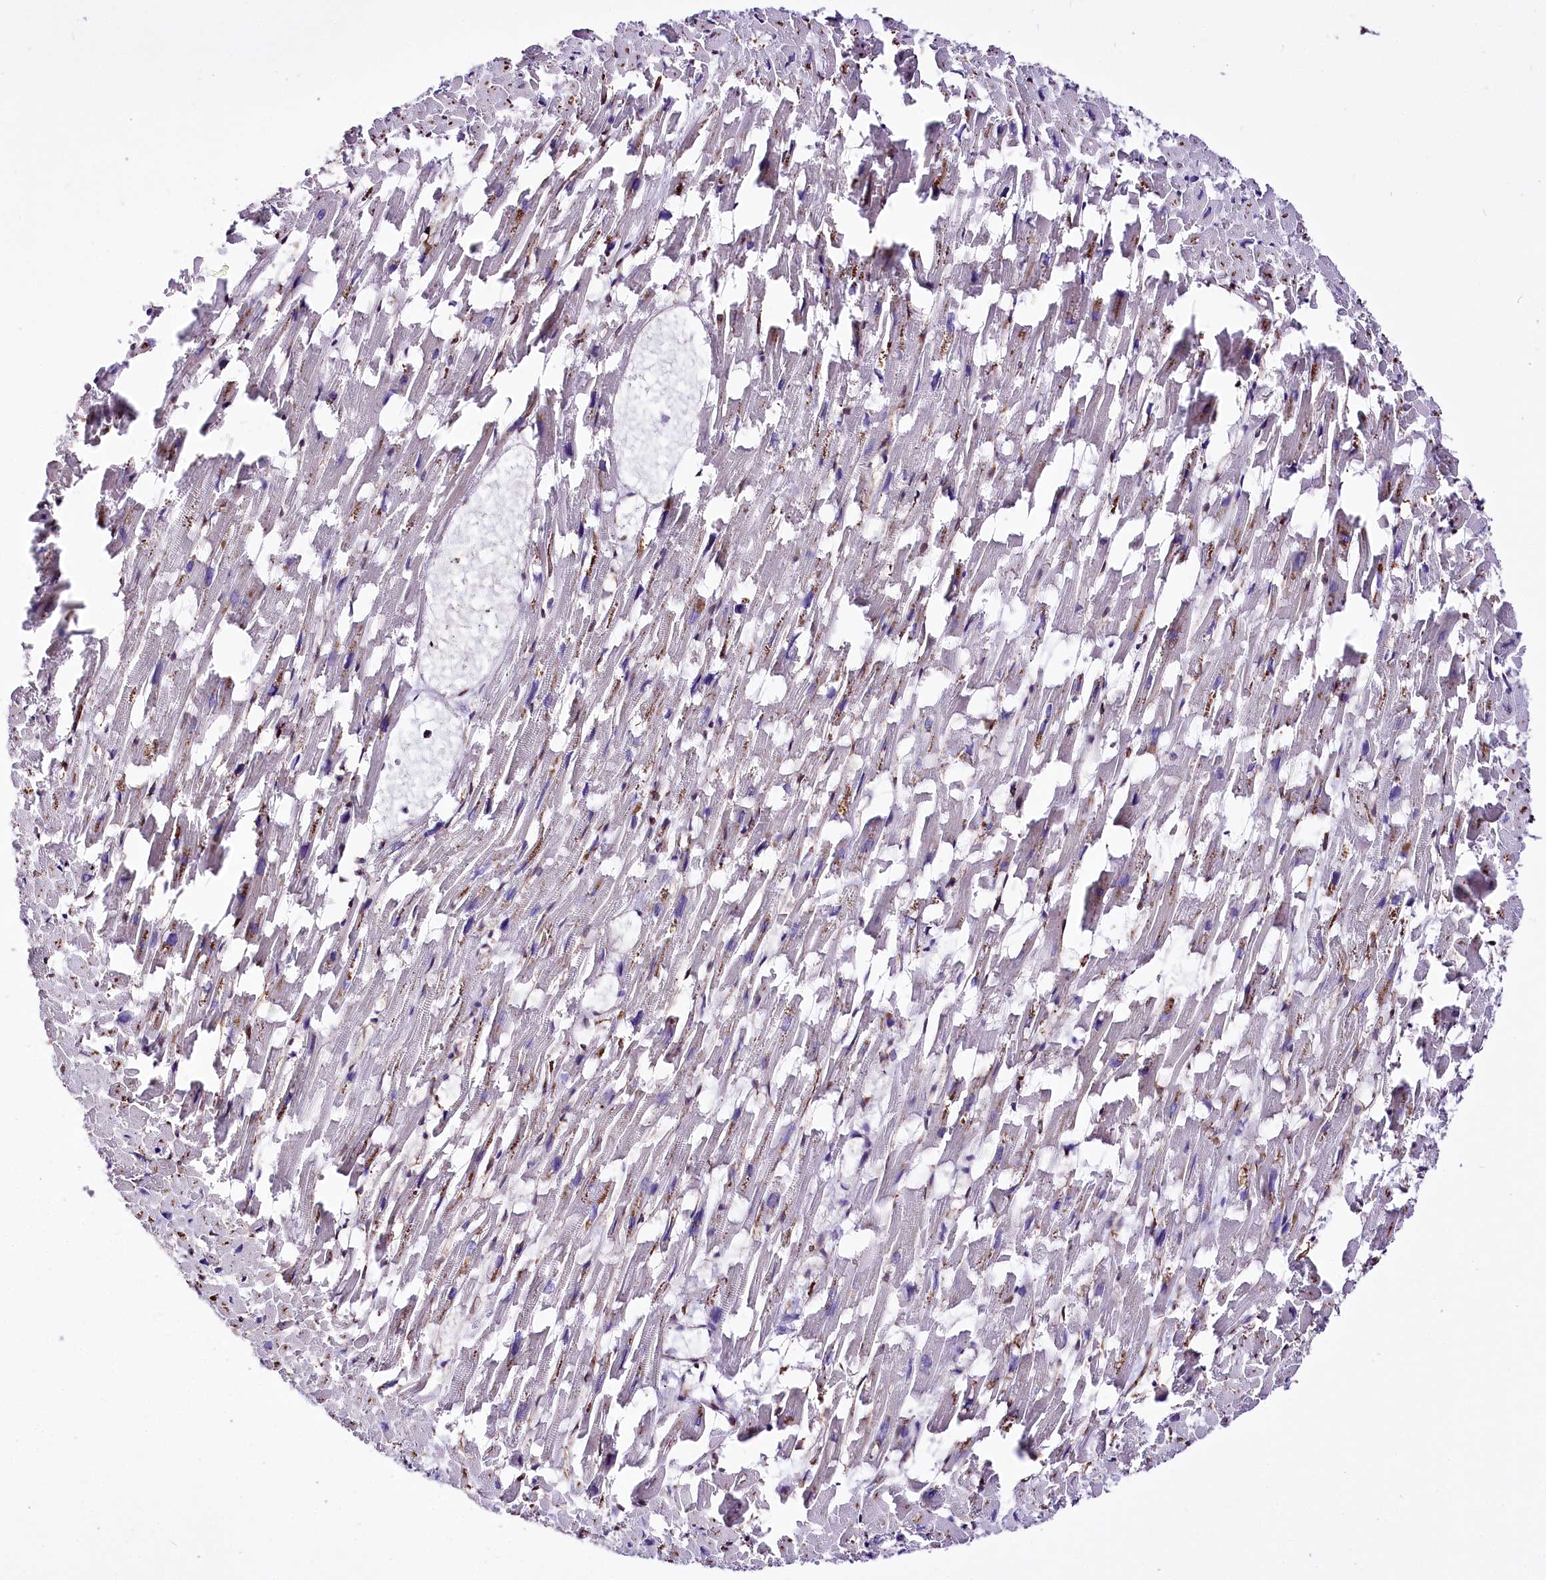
{"staining": {"intensity": "negative", "quantity": "none", "location": "none"}, "tissue": "heart muscle", "cell_type": "Cardiomyocytes", "image_type": "normal", "snomed": [{"axis": "morphology", "description": "Normal tissue, NOS"}, {"axis": "topography", "description": "Heart"}], "caption": "The histopathology image exhibits no staining of cardiomyocytes in unremarkable heart muscle. (Immunohistochemistry, brightfield microscopy, high magnification).", "gene": "WWC1", "patient": {"sex": "female", "age": 64}}